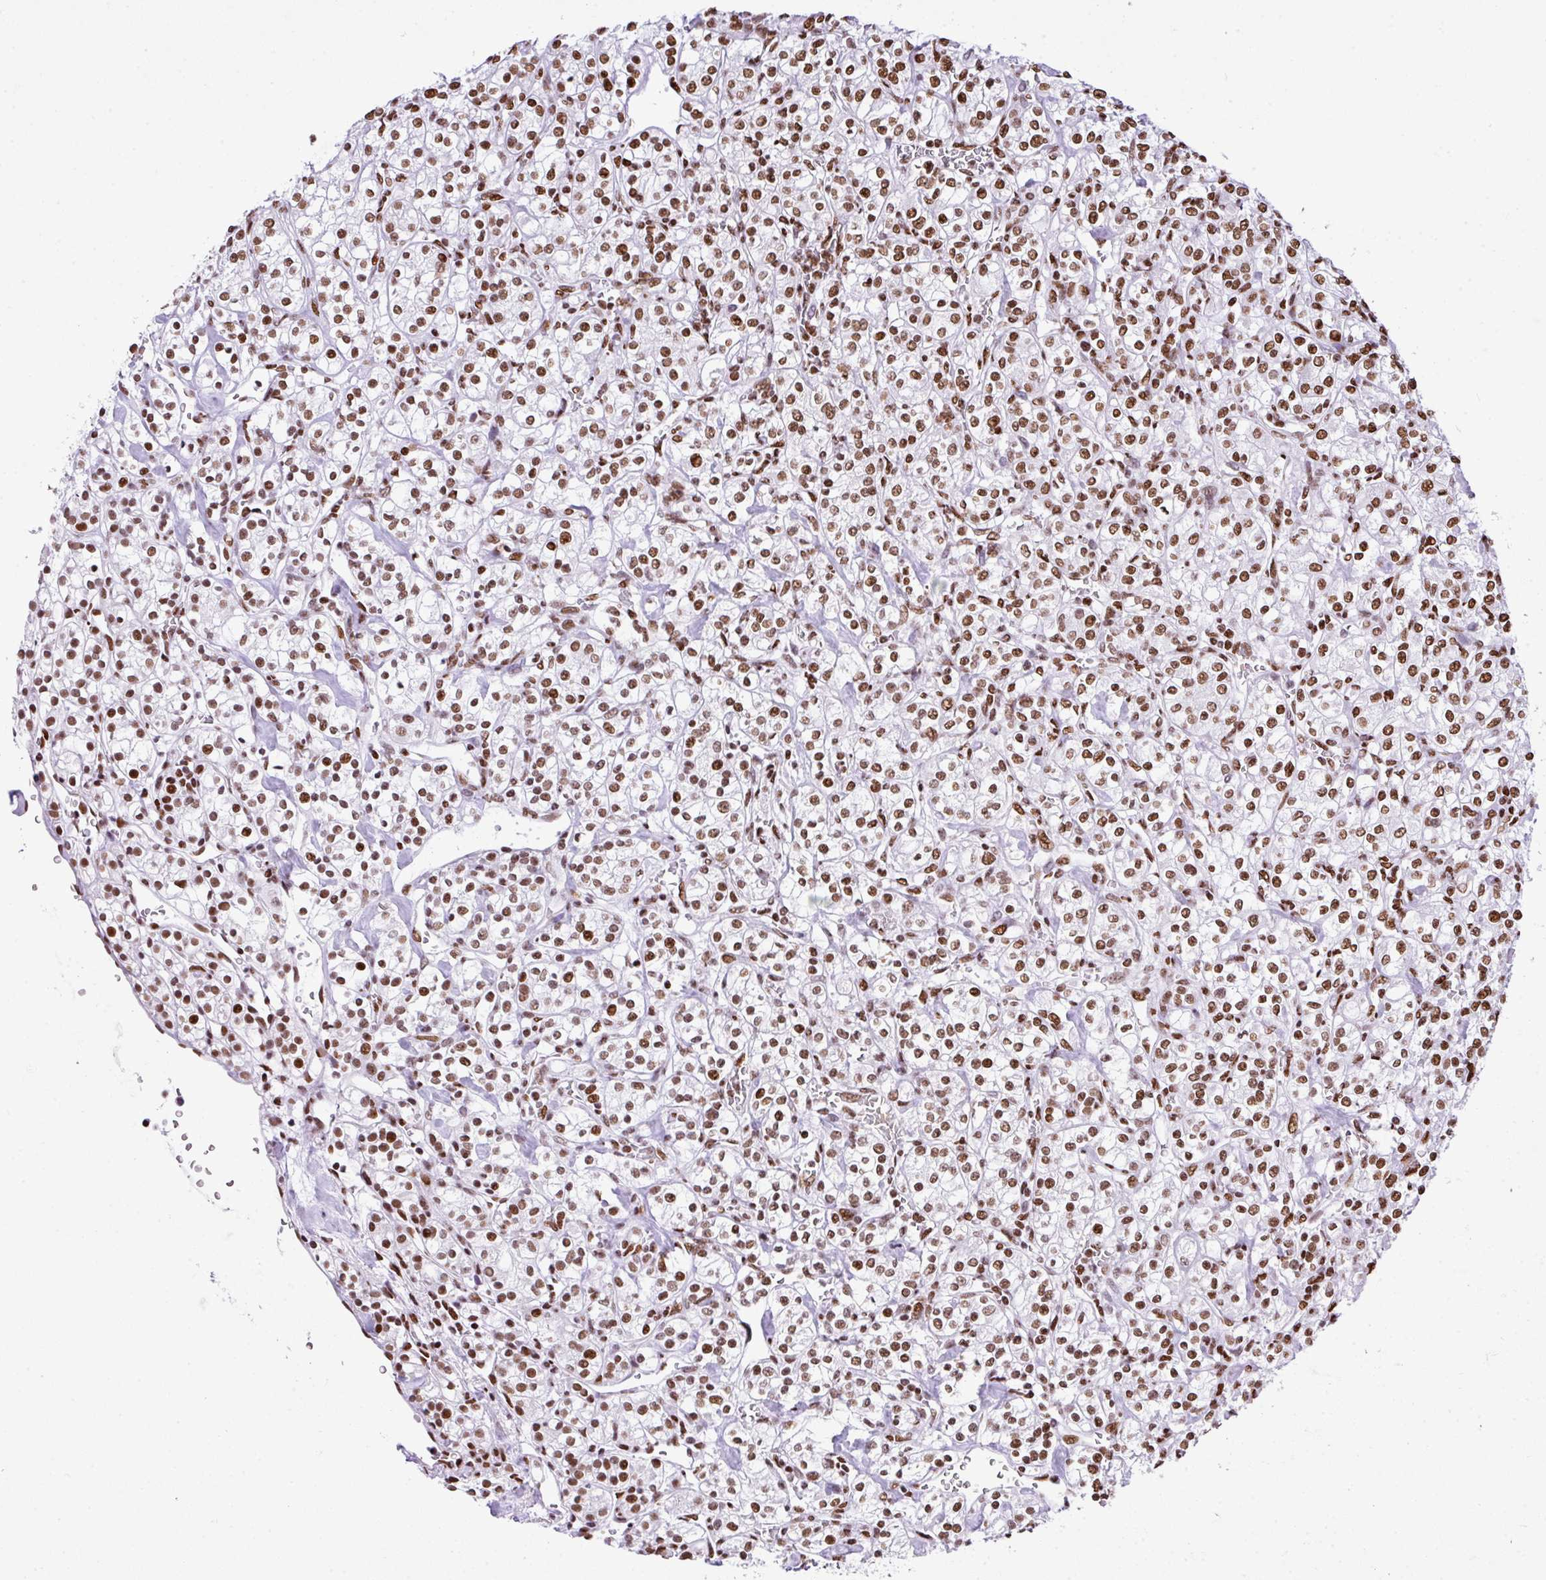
{"staining": {"intensity": "moderate", "quantity": ">75%", "location": "nuclear"}, "tissue": "renal cancer", "cell_type": "Tumor cells", "image_type": "cancer", "snomed": [{"axis": "morphology", "description": "Adenocarcinoma, NOS"}, {"axis": "topography", "description": "Kidney"}], "caption": "Renal cancer (adenocarcinoma) stained with DAB (3,3'-diaminobenzidine) IHC shows medium levels of moderate nuclear expression in approximately >75% of tumor cells.", "gene": "RARG", "patient": {"sex": "male", "age": 77}}